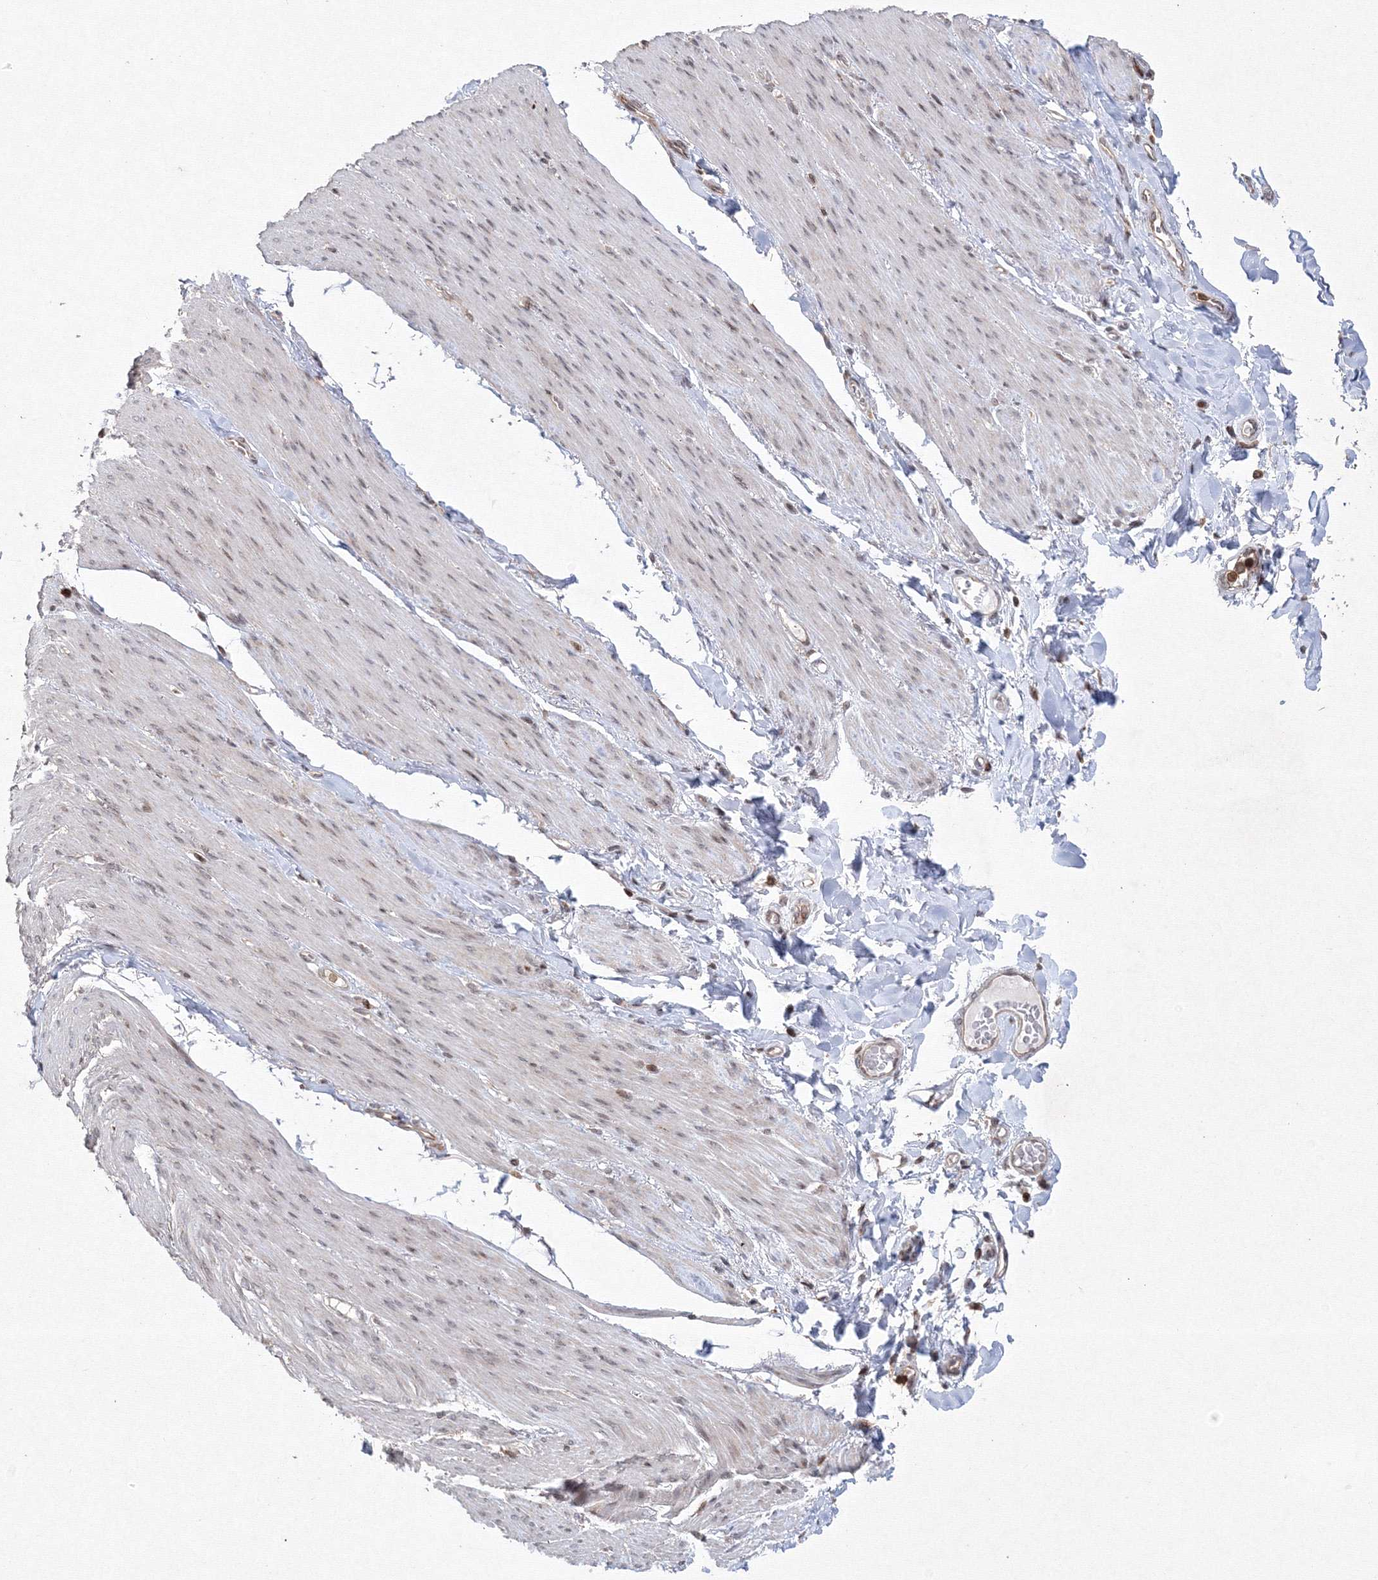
{"staining": {"intensity": "negative", "quantity": "none", "location": "none"}, "tissue": "adipose tissue", "cell_type": "Adipocytes", "image_type": "normal", "snomed": [{"axis": "morphology", "description": "Normal tissue, NOS"}, {"axis": "topography", "description": "Colon"}, {"axis": "topography", "description": "Peripheral nerve tissue"}], "caption": "This micrograph is of benign adipose tissue stained with immunohistochemistry to label a protein in brown with the nuclei are counter-stained blue. There is no positivity in adipocytes. (DAB (3,3'-diaminobenzidine) IHC, high magnification).", "gene": "MKRN2", "patient": {"sex": "female", "age": 61}}